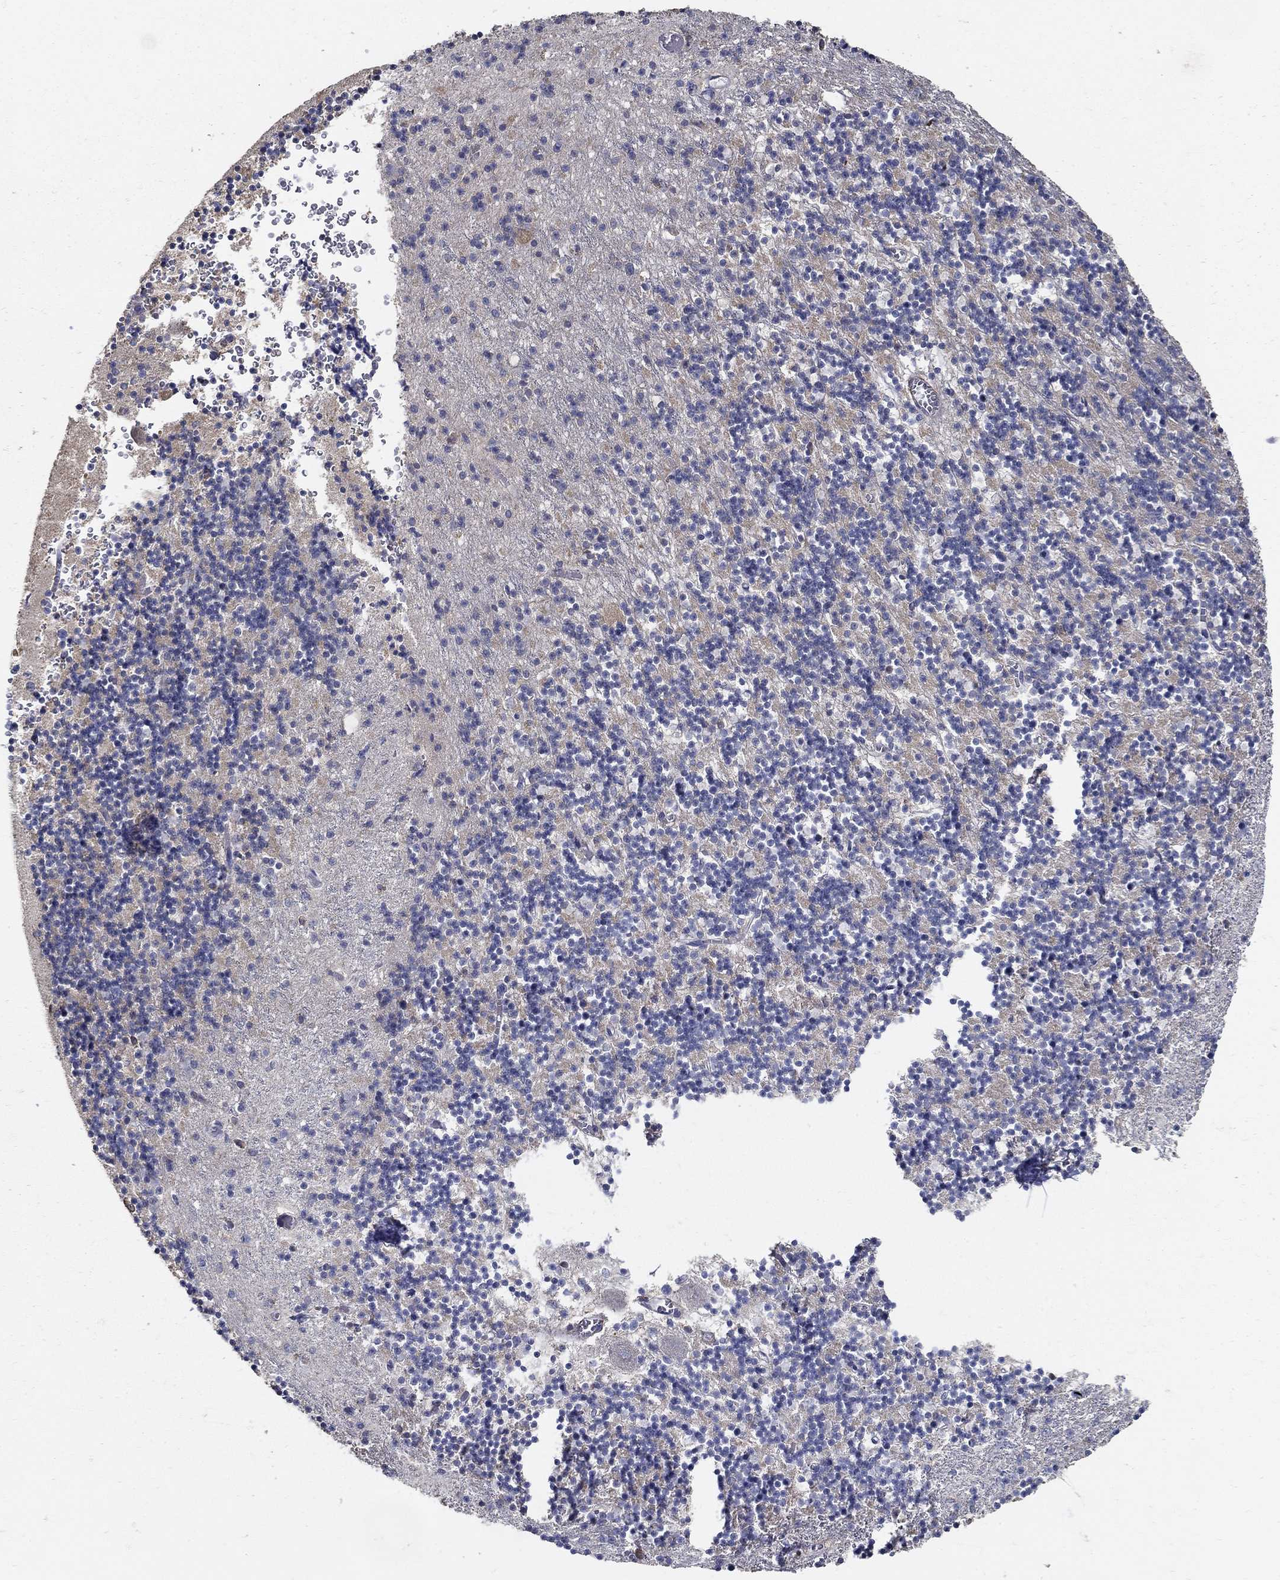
{"staining": {"intensity": "negative", "quantity": "none", "location": "none"}, "tissue": "cerebellum", "cell_type": "Cells in granular layer", "image_type": "normal", "snomed": [{"axis": "morphology", "description": "Normal tissue, NOS"}, {"axis": "topography", "description": "Cerebellum"}], "caption": "Immunohistochemistry (IHC) of normal cerebellum exhibits no positivity in cells in granular layer.", "gene": "EMILIN3", "patient": {"sex": "female", "age": 64}}